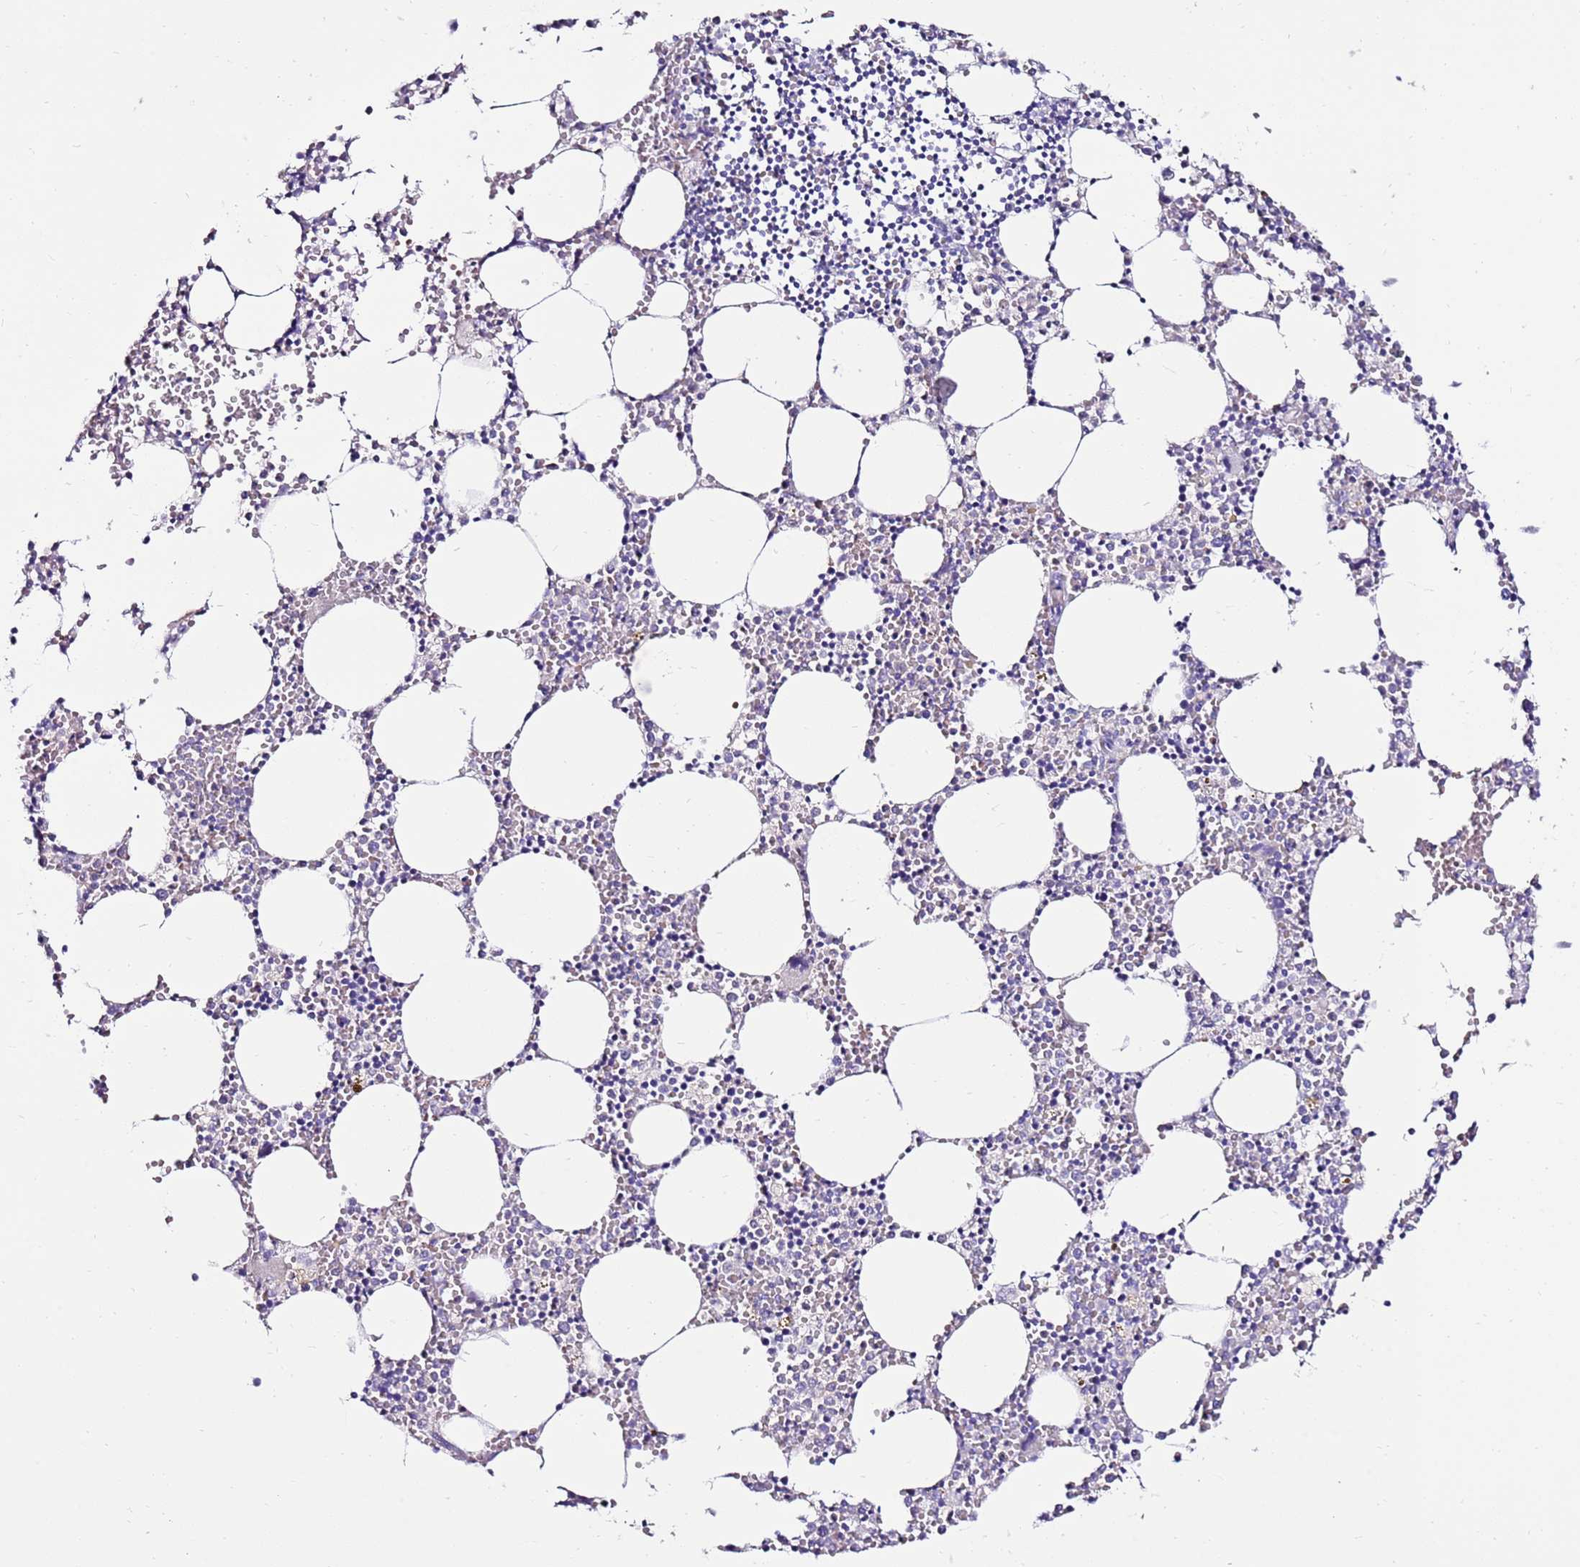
{"staining": {"intensity": "negative", "quantity": "none", "location": "none"}, "tissue": "bone marrow", "cell_type": "Hematopoietic cells", "image_type": "normal", "snomed": [{"axis": "morphology", "description": "Normal tissue, NOS"}, {"axis": "topography", "description": "Bone marrow"}], "caption": "Hematopoietic cells show no significant staining in normal bone marrow. Nuclei are stained in blue.", "gene": "EVPLL", "patient": {"sex": "female", "age": 64}}